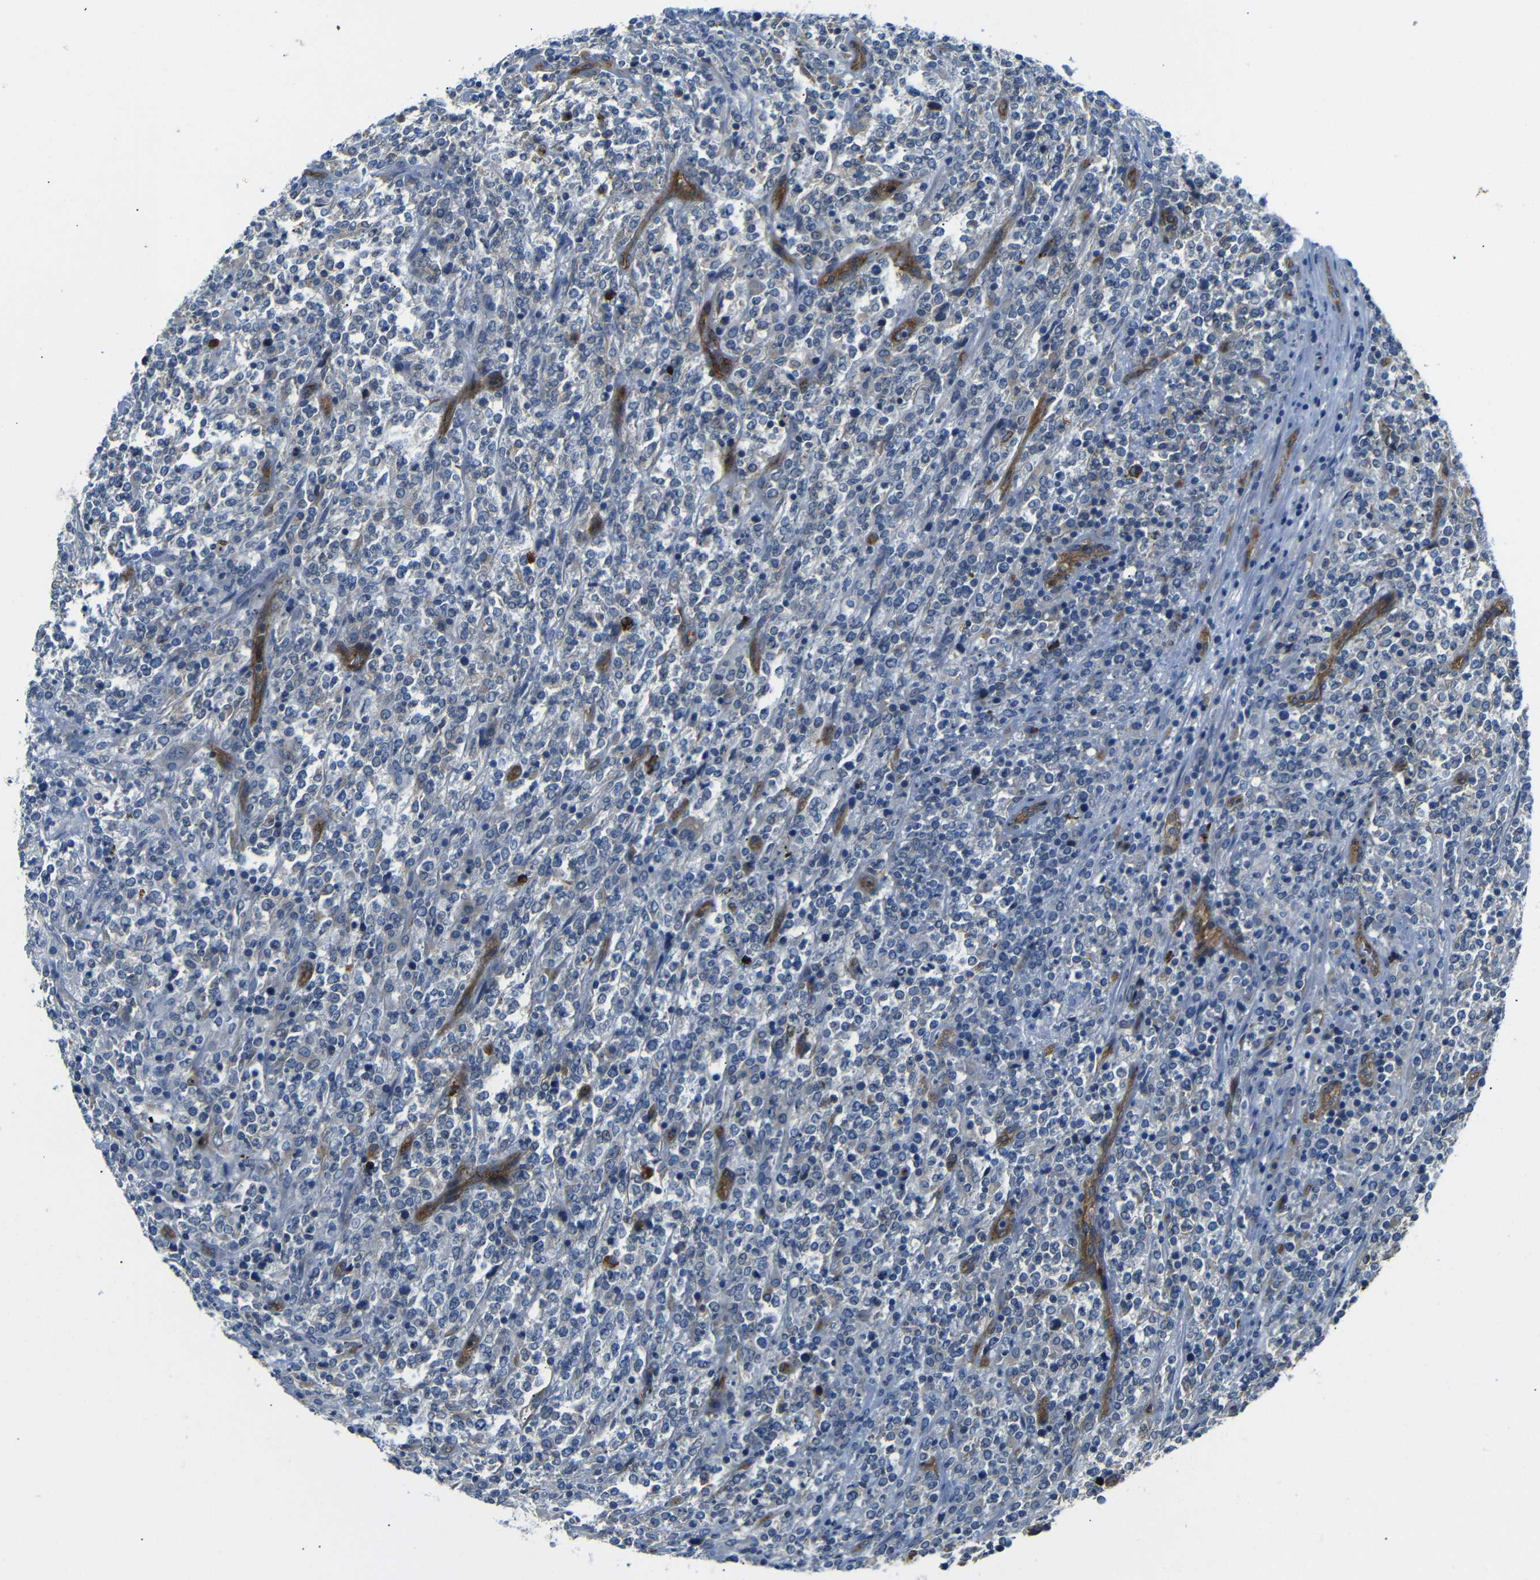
{"staining": {"intensity": "negative", "quantity": "none", "location": "none"}, "tissue": "lymphoma", "cell_type": "Tumor cells", "image_type": "cancer", "snomed": [{"axis": "morphology", "description": "Malignant lymphoma, non-Hodgkin's type, High grade"}, {"axis": "topography", "description": "Soft tissue"}], "caption": "Protein analysis of malignant lymphoma, non-Hodgkin's type (high-grade) exhibits no significant expression in tumor cells.", "gene": "MYO1B", "patient": {"sex": "male", "age": 18}}